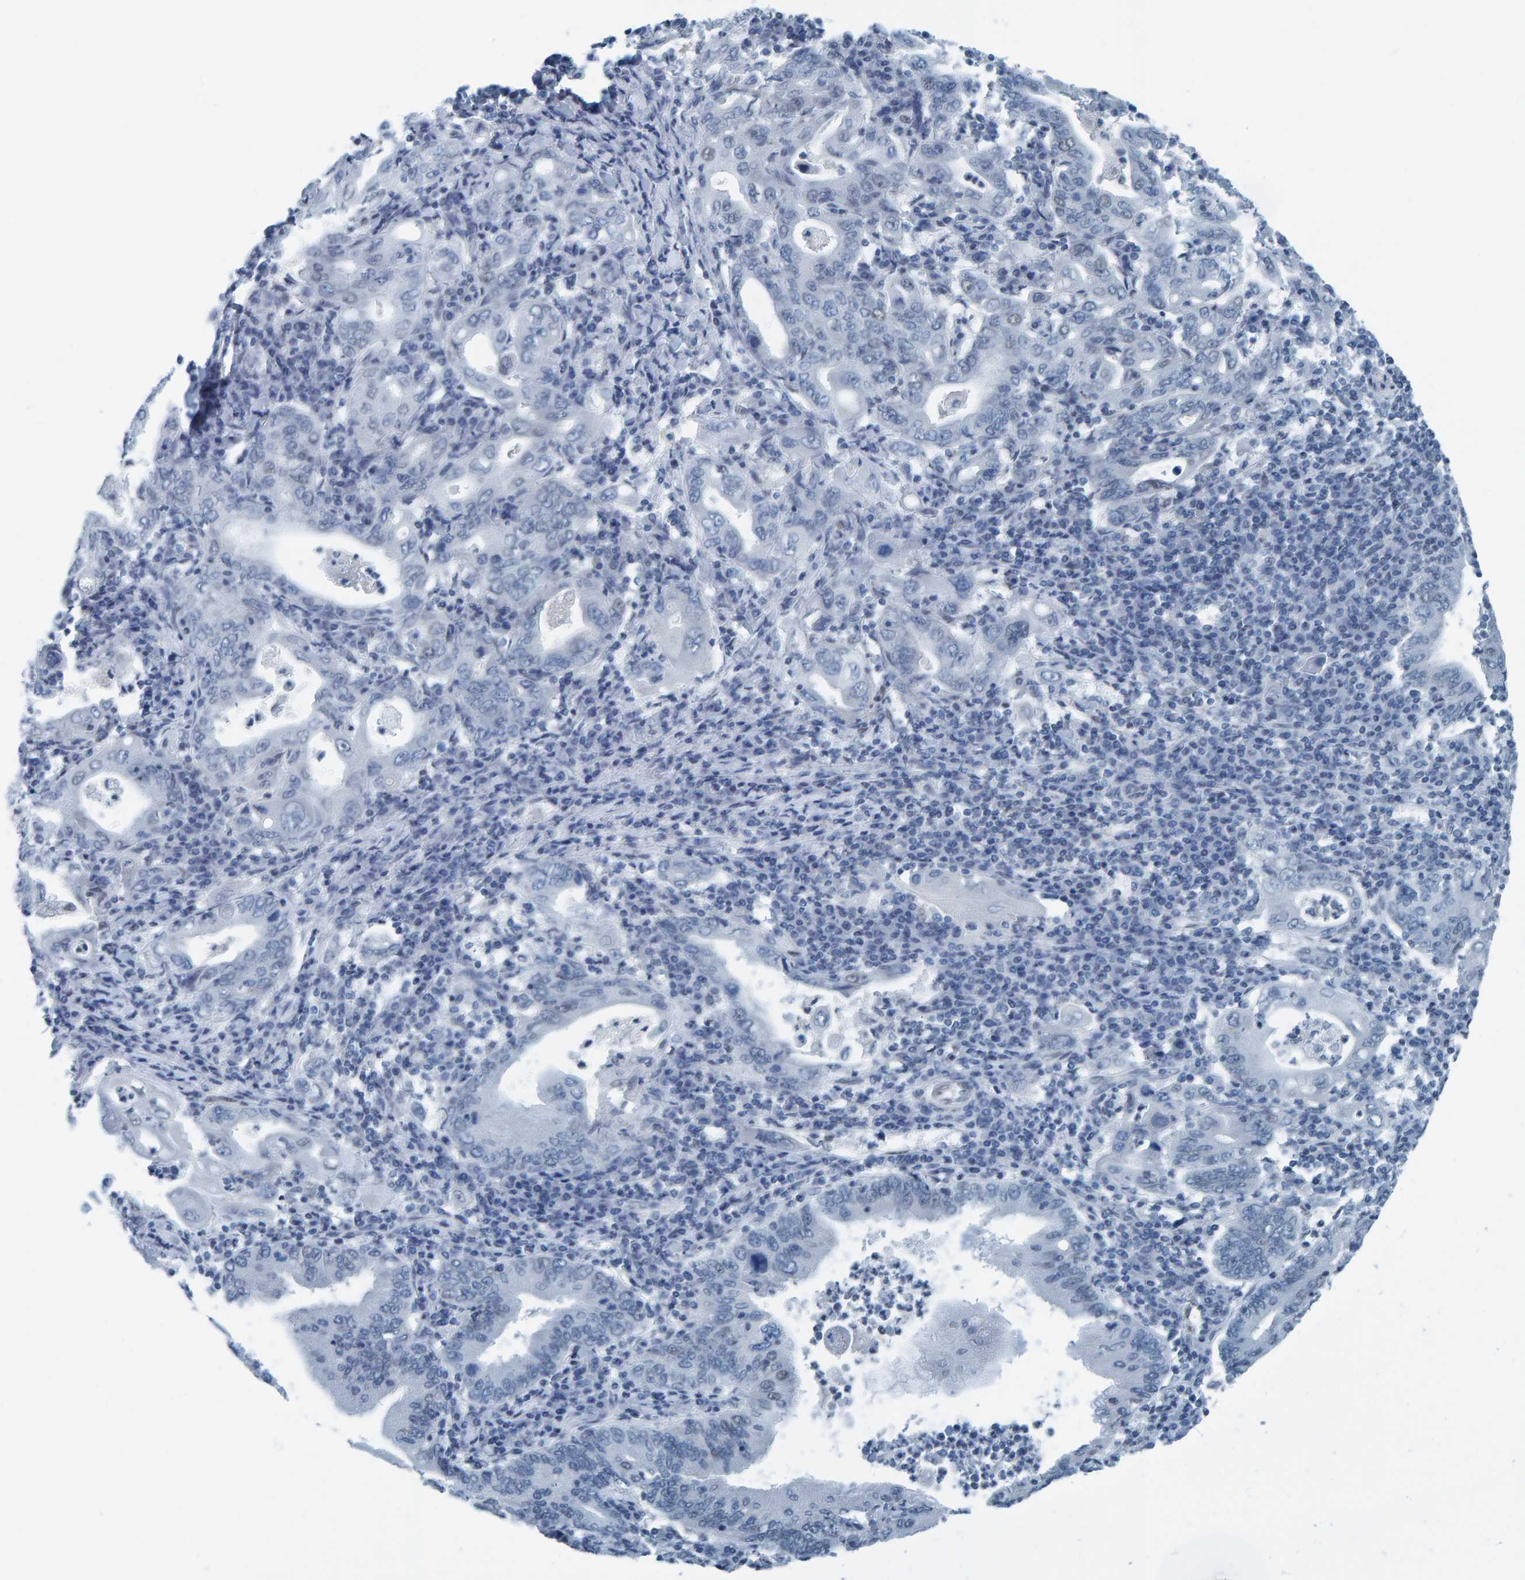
{"staining": {"intensity": "negative", "quantity": "none", "location": "none"}, "tissue": "stomach cancer", "cell_type": "Tumor cells", "image_type": "cancer", "snomed": [{"axis": "morphology", "description": "Normal tissue, NOS"}, {"axis": "morphology", "description": "Adenocarcinoma, NOS"}, {"axis": "topography", "description": "Esophagus"}, {"axis": "topography", "description": "Stomach, upper"}, {"axis": "topography", "description": "Peripheral nerve tissue"}], "caption": "IHC image of neoplastic tissue: stomach cancer stained with DAB (3,3'-diaminobenzidine) shows no significant protein expression in tumor cells. (Stains: DAB immunohistochemistry with hematoxylin counter stain, Microscopy: brightfield microscopy at high magnification).", "gene": "CNP", "patient": {"sex": "male", "age": 62}}